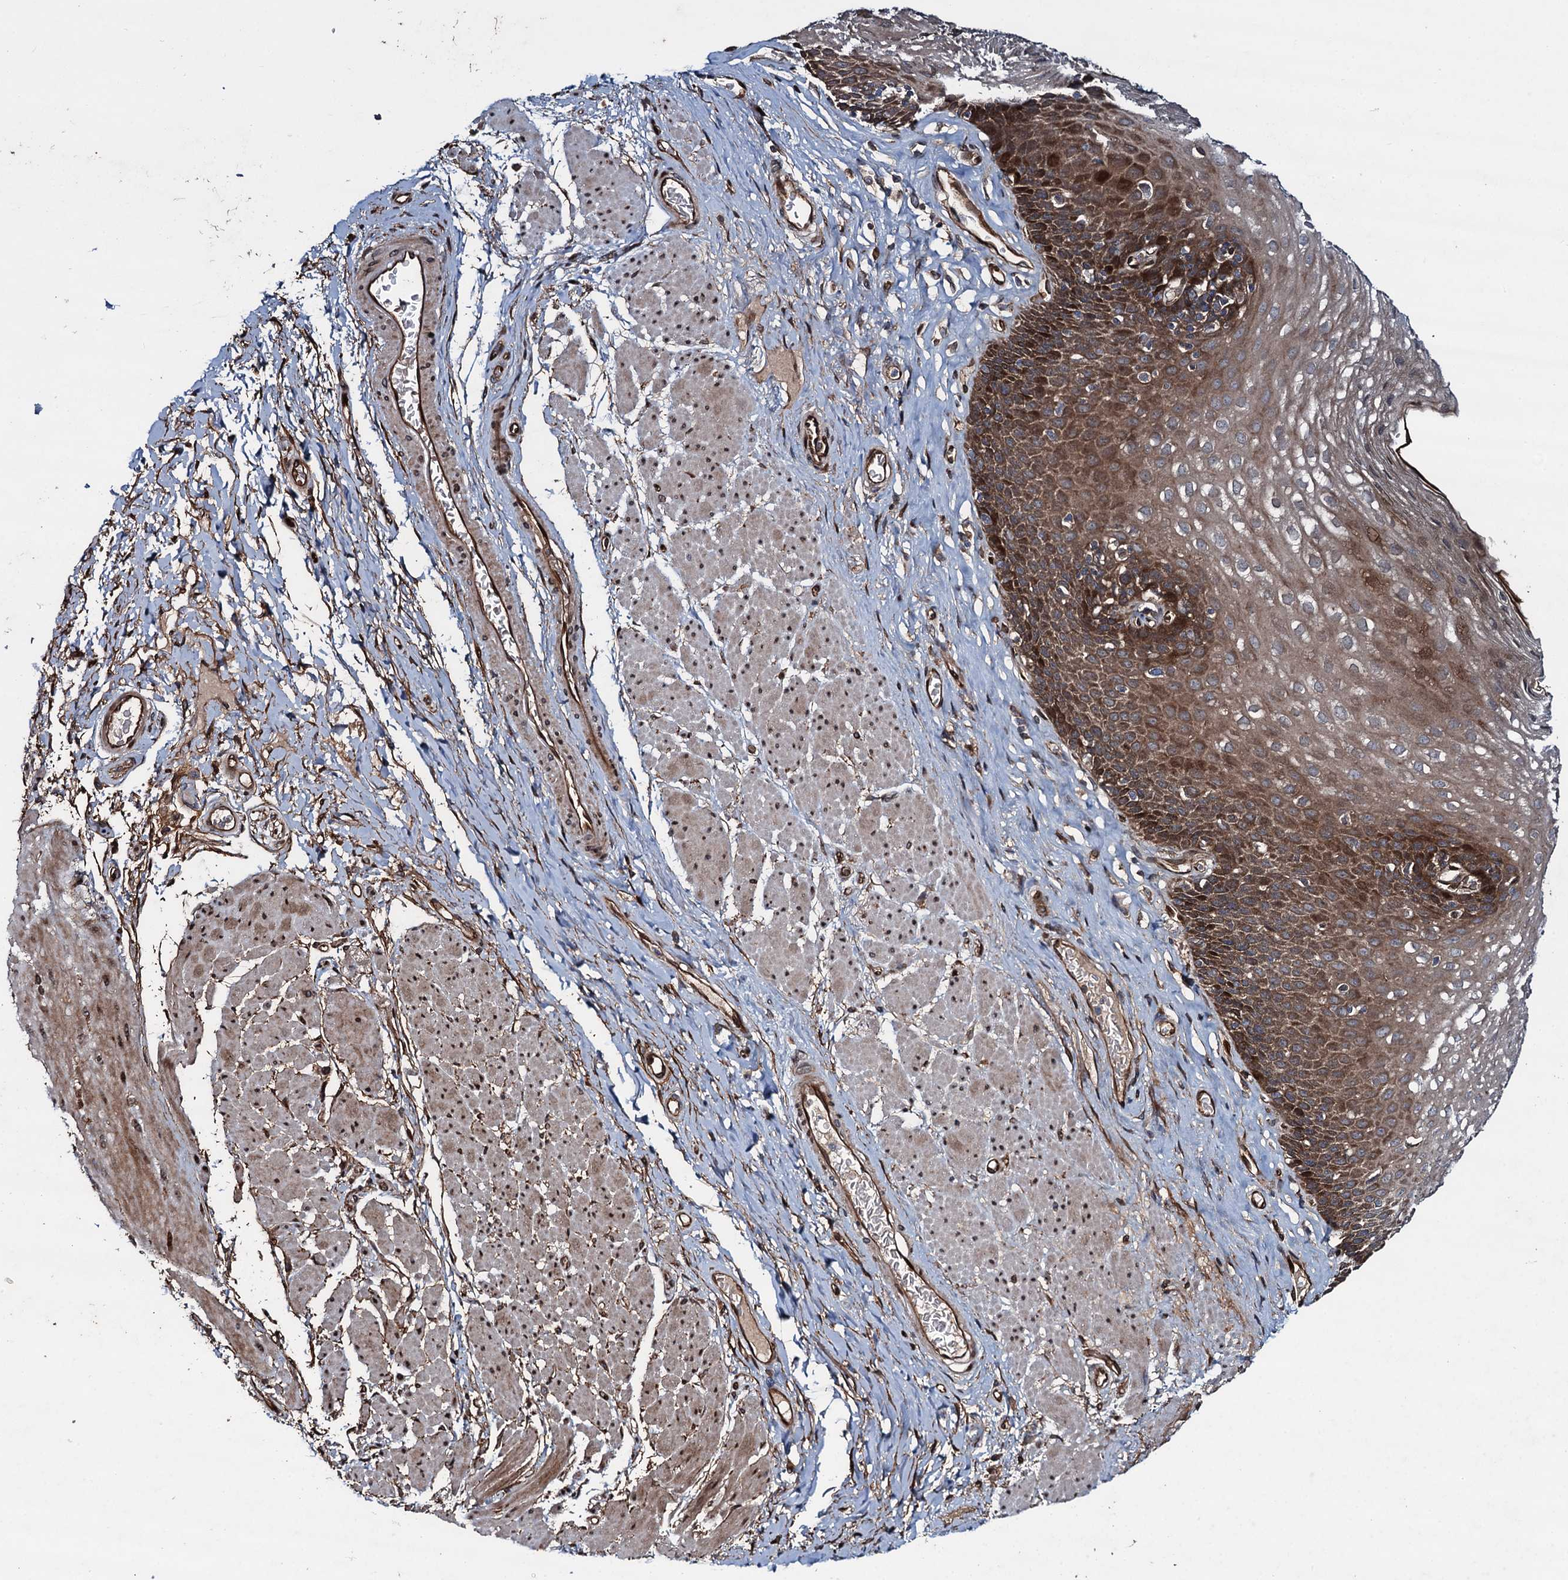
{"staining": {"intensity": "moderate", "quantity": ">75%", "location": "cytoplasmic/membranous"}, "tissue": "esophagus", "cell_type": "Squamous epithelial cells", "image_type": "normal", "snomed": [{"axis": "morphology", "description": "Normal tissue, NOS"}, {"axis": "topography", "description": "Esophagus"}], "caption": "Squamous epithelial cells display medium levels of moderate cytoplasmic/membranous staining in approximately >75% of cells in unremarkable human esophagus.", "gene": "RHOBTB1", "patient": {"sex": "female", "age": 66}}